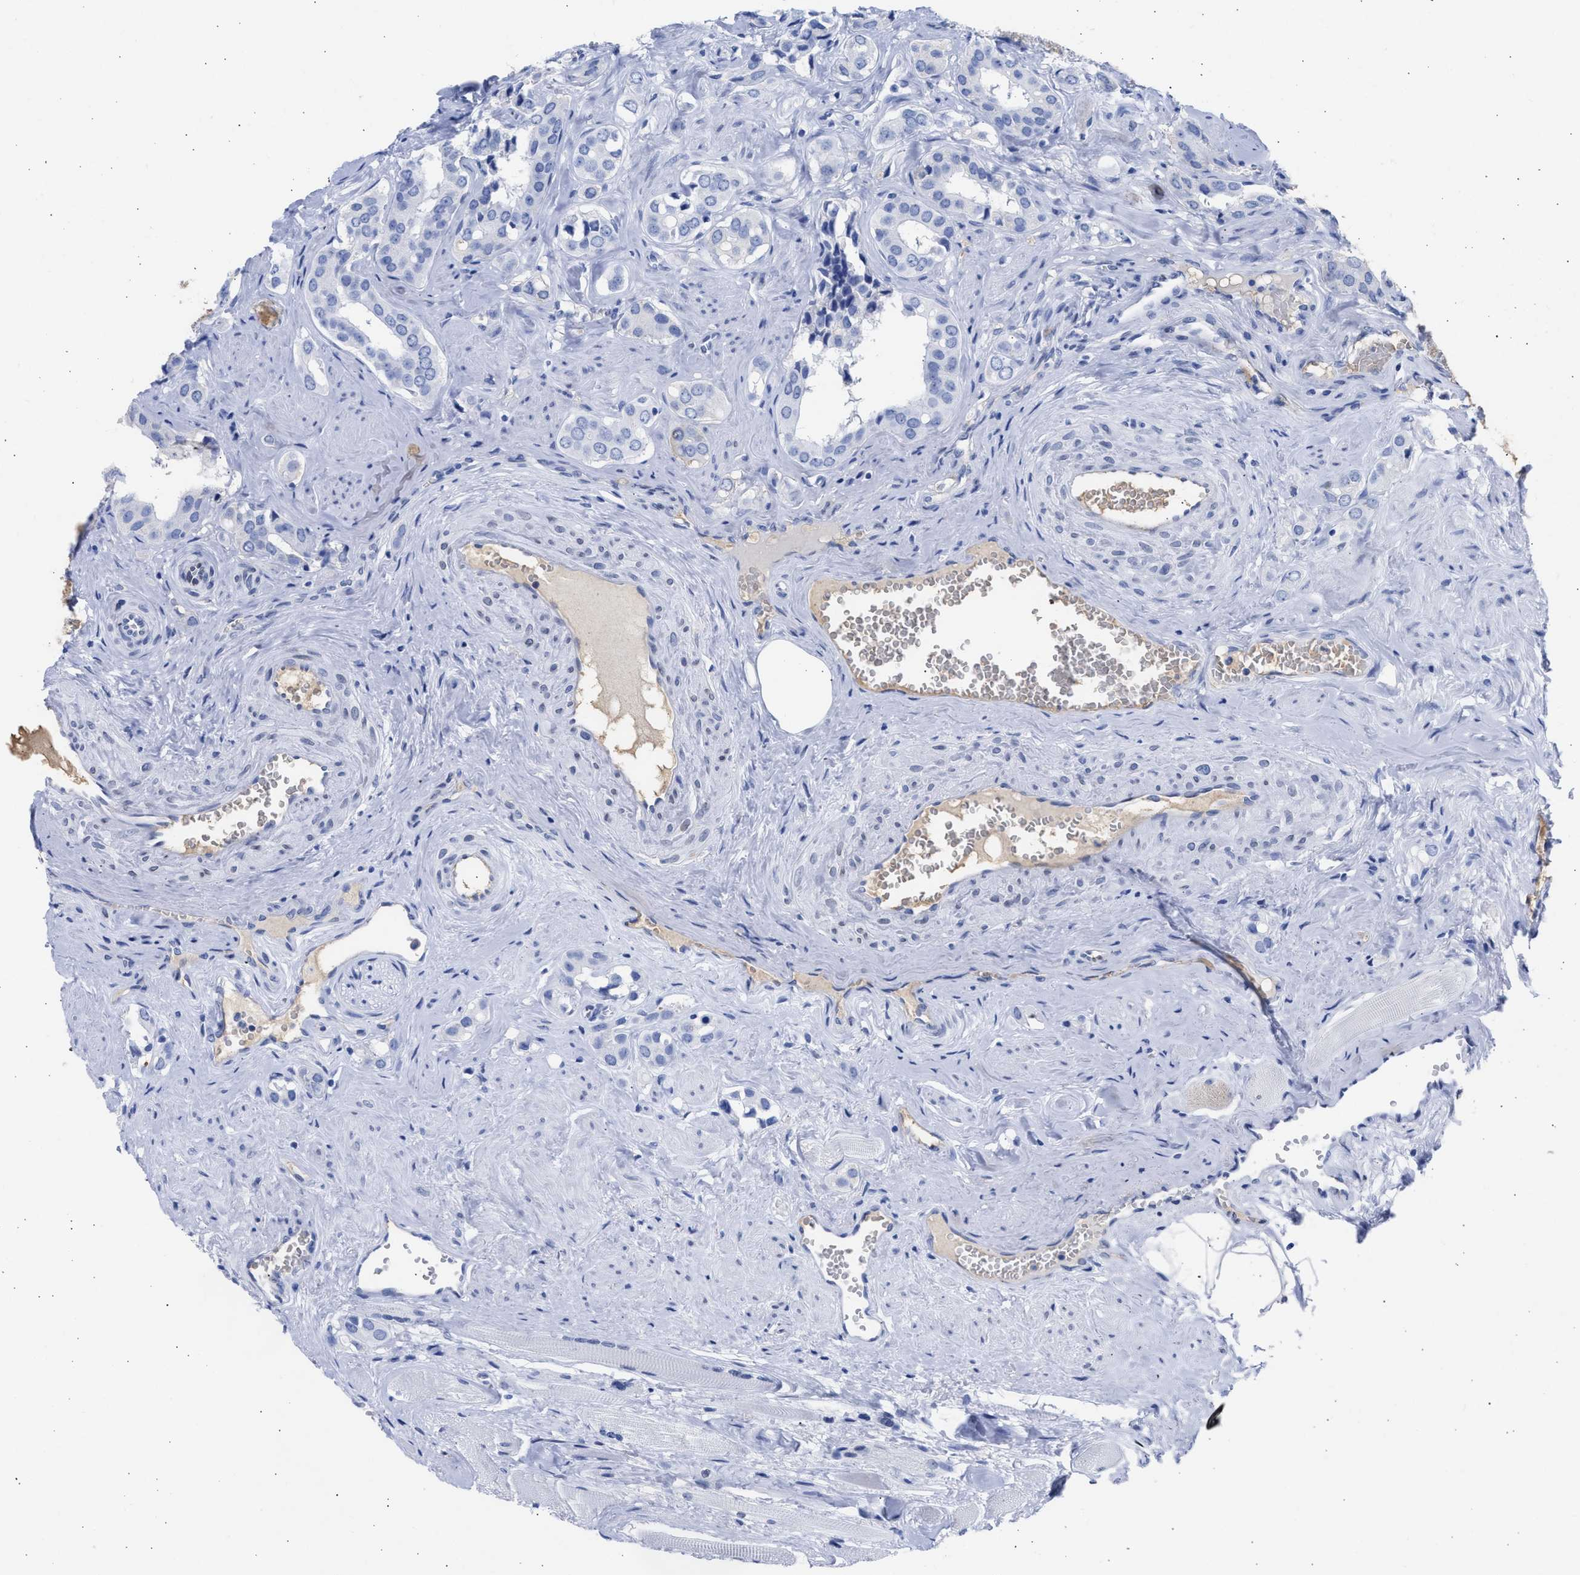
{"staining": {"intensity": "negative", "quantity": "none", "location": "none"}, "tissue": "prostate cancer", "cell_type": "Tumor cells", "image_type": "cancer", "snomed": [{"axis": "morphology", "description": "Adenocarcinoma, High grade"}, {"axis": "topography", "description": "Prostate"}], "caption": "Immunohistochemistry (IHC) histopathology image of neoplastic tissue: prostate cancer (adenocarcinoma (high-grade)) stained with DAB displays no significant protein positivity in tumor cells.", "gene": "RSPH1", "patient": {"sex": "male", "age": 52}}